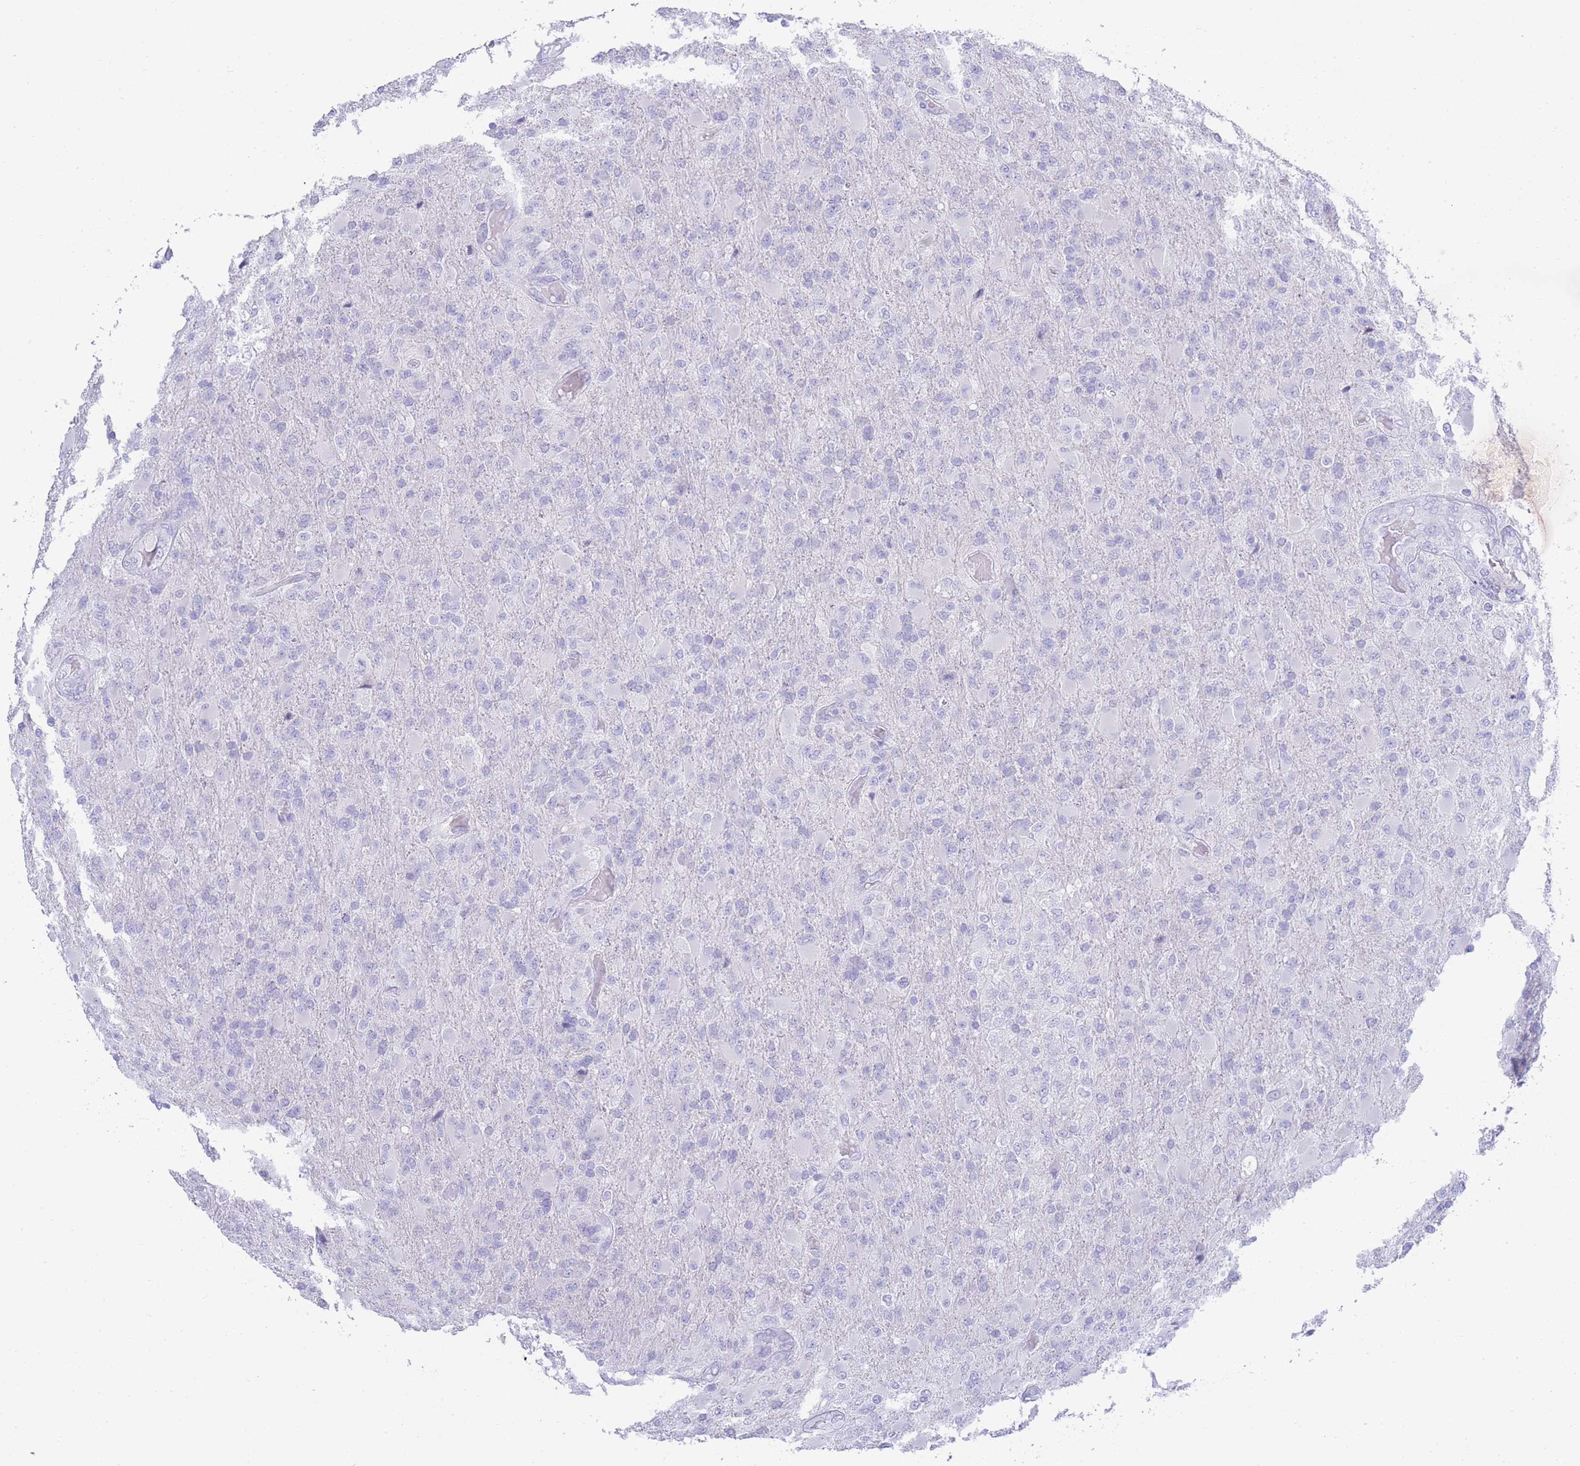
{"staining": {"intensity": "negative", "quantity": "none", "location": "none"}, "tissue": "glioma", "cell_type": "Tumor cells", "image_type": "cancer", "snomed": [{"axis": "morphology", "description": "Glioma, malignant, Low grade"}, {"axis": "topography", "description": "Brain"}], "caption": "Protein analysis of glioma demonstrates no significant positivity in tumor cells.", "gene": "LRRC37A", "patient": {"sex": "male", "age": 65}}